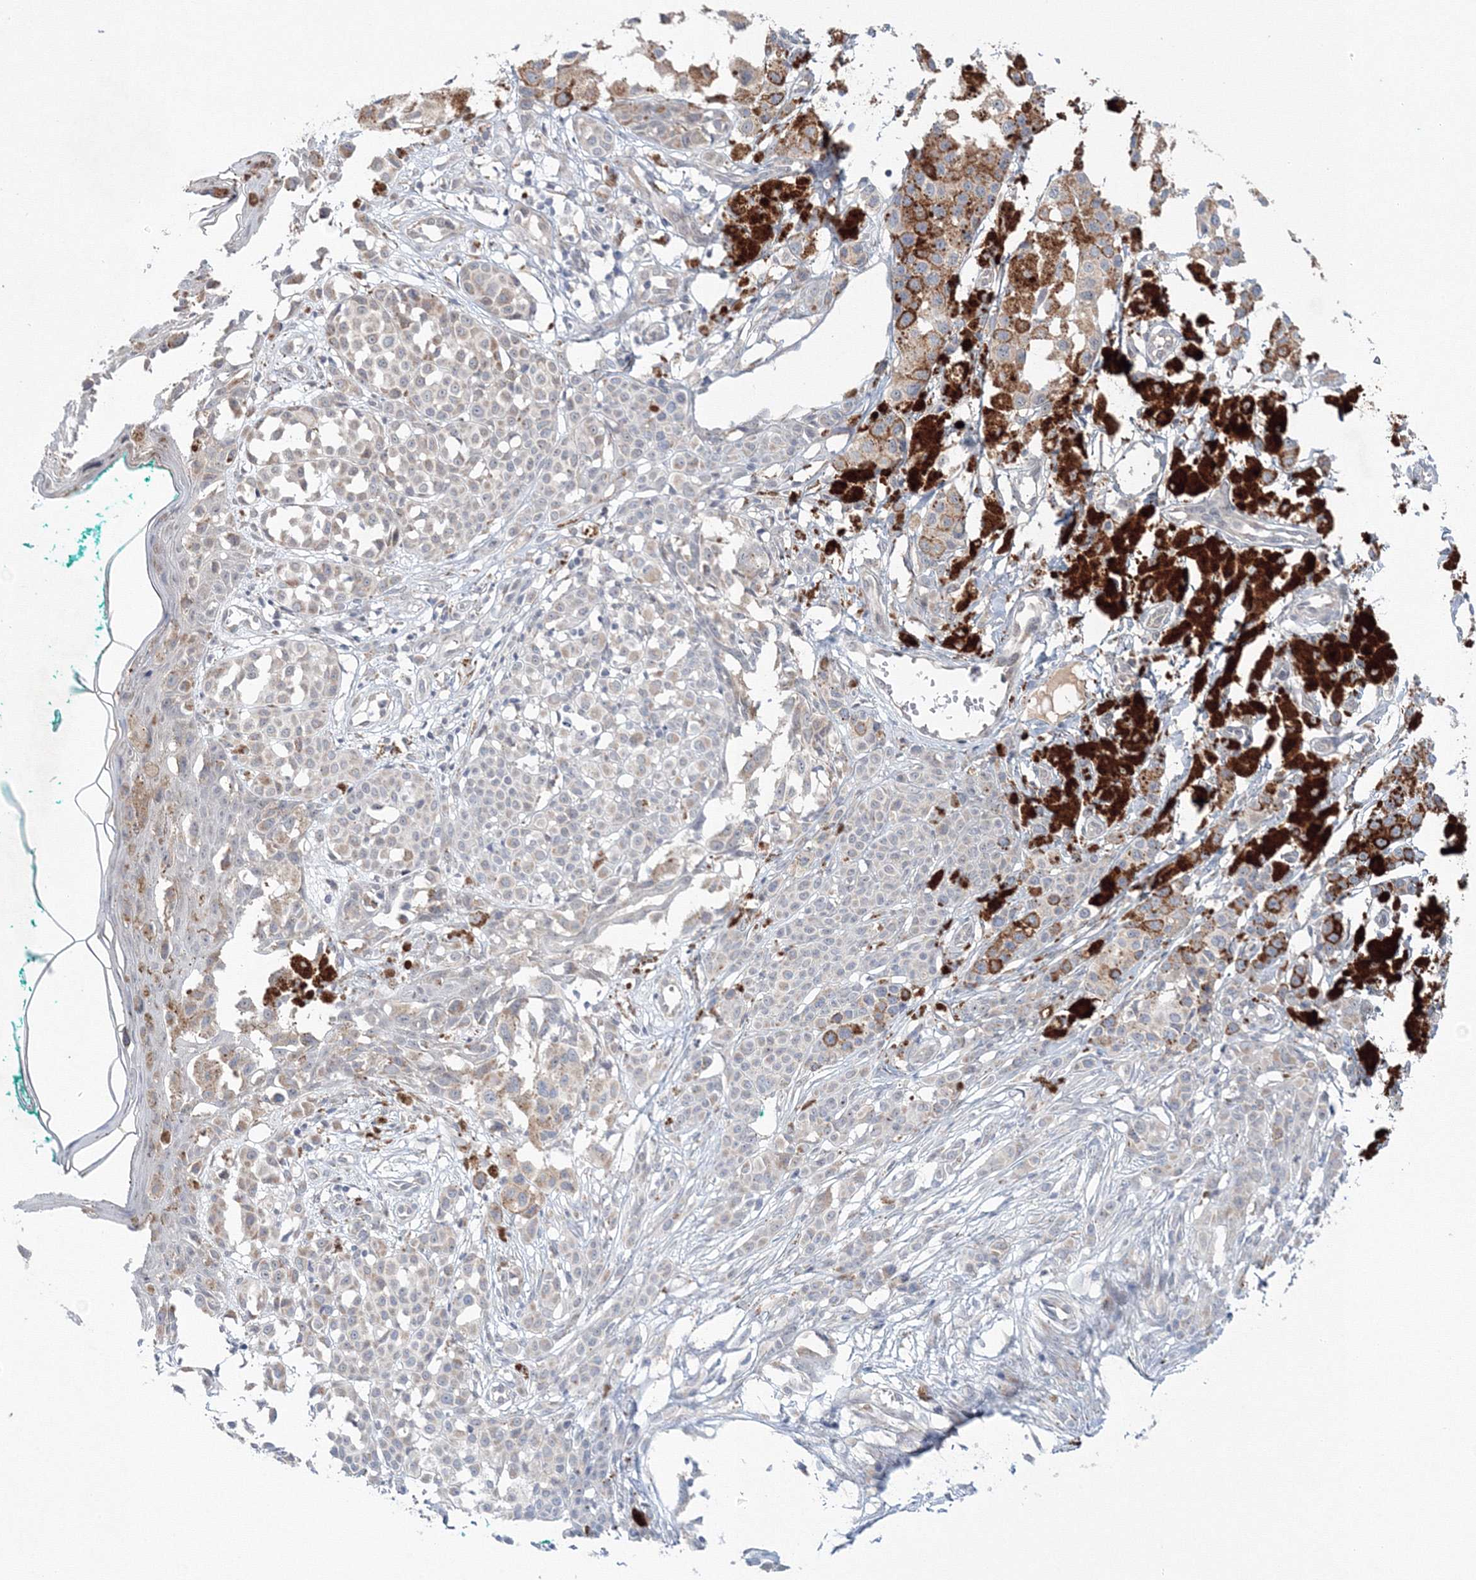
{"staining": {"intensity": "negative", "quantity": "none", "location": "none"}, "tissue": "melanoma", "cell_type": "Tumor cells", "image_type": "cancer", "snomed": [{"axis": "morphology", "description": "Malignant melanoma, NOS"}, {"axis": "topography", "description": "Skin of leg"}], "caption": "Immunohistochemical staining of malignant melanoma displays no significant staining in tumor cells.", "gene": "NOA1", "patient": {"sex": "female", "age": 72}}